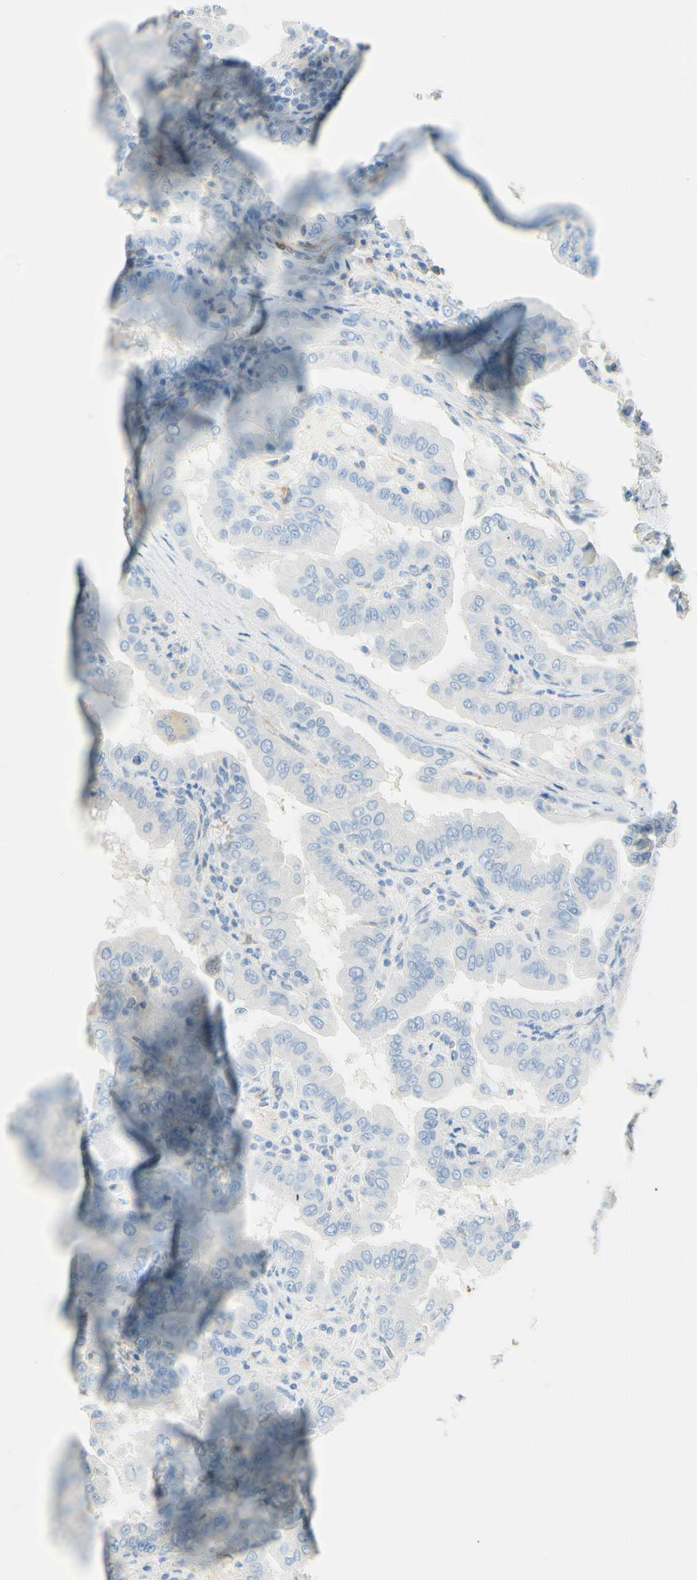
{"staining": {"intensity": "negative", "quantity": "none", "location": "none"}, "tissue": "thyroid cancer", "cell_type": "Tumor cells", "image_type": "cancer", "snomed": [{"axis": "morphology", "description": "Papillary adenocarcinoma, NOS"}, {"axis": "topography", "description": "Thyroid gland"}], "caption": "Photomicrograph shows no significant protein positivity in tumor cells of thyroid cancer (papillary adenocarcinoma).", "gene": "AMPH", "patient": {"sex": "male", "age": 33}}